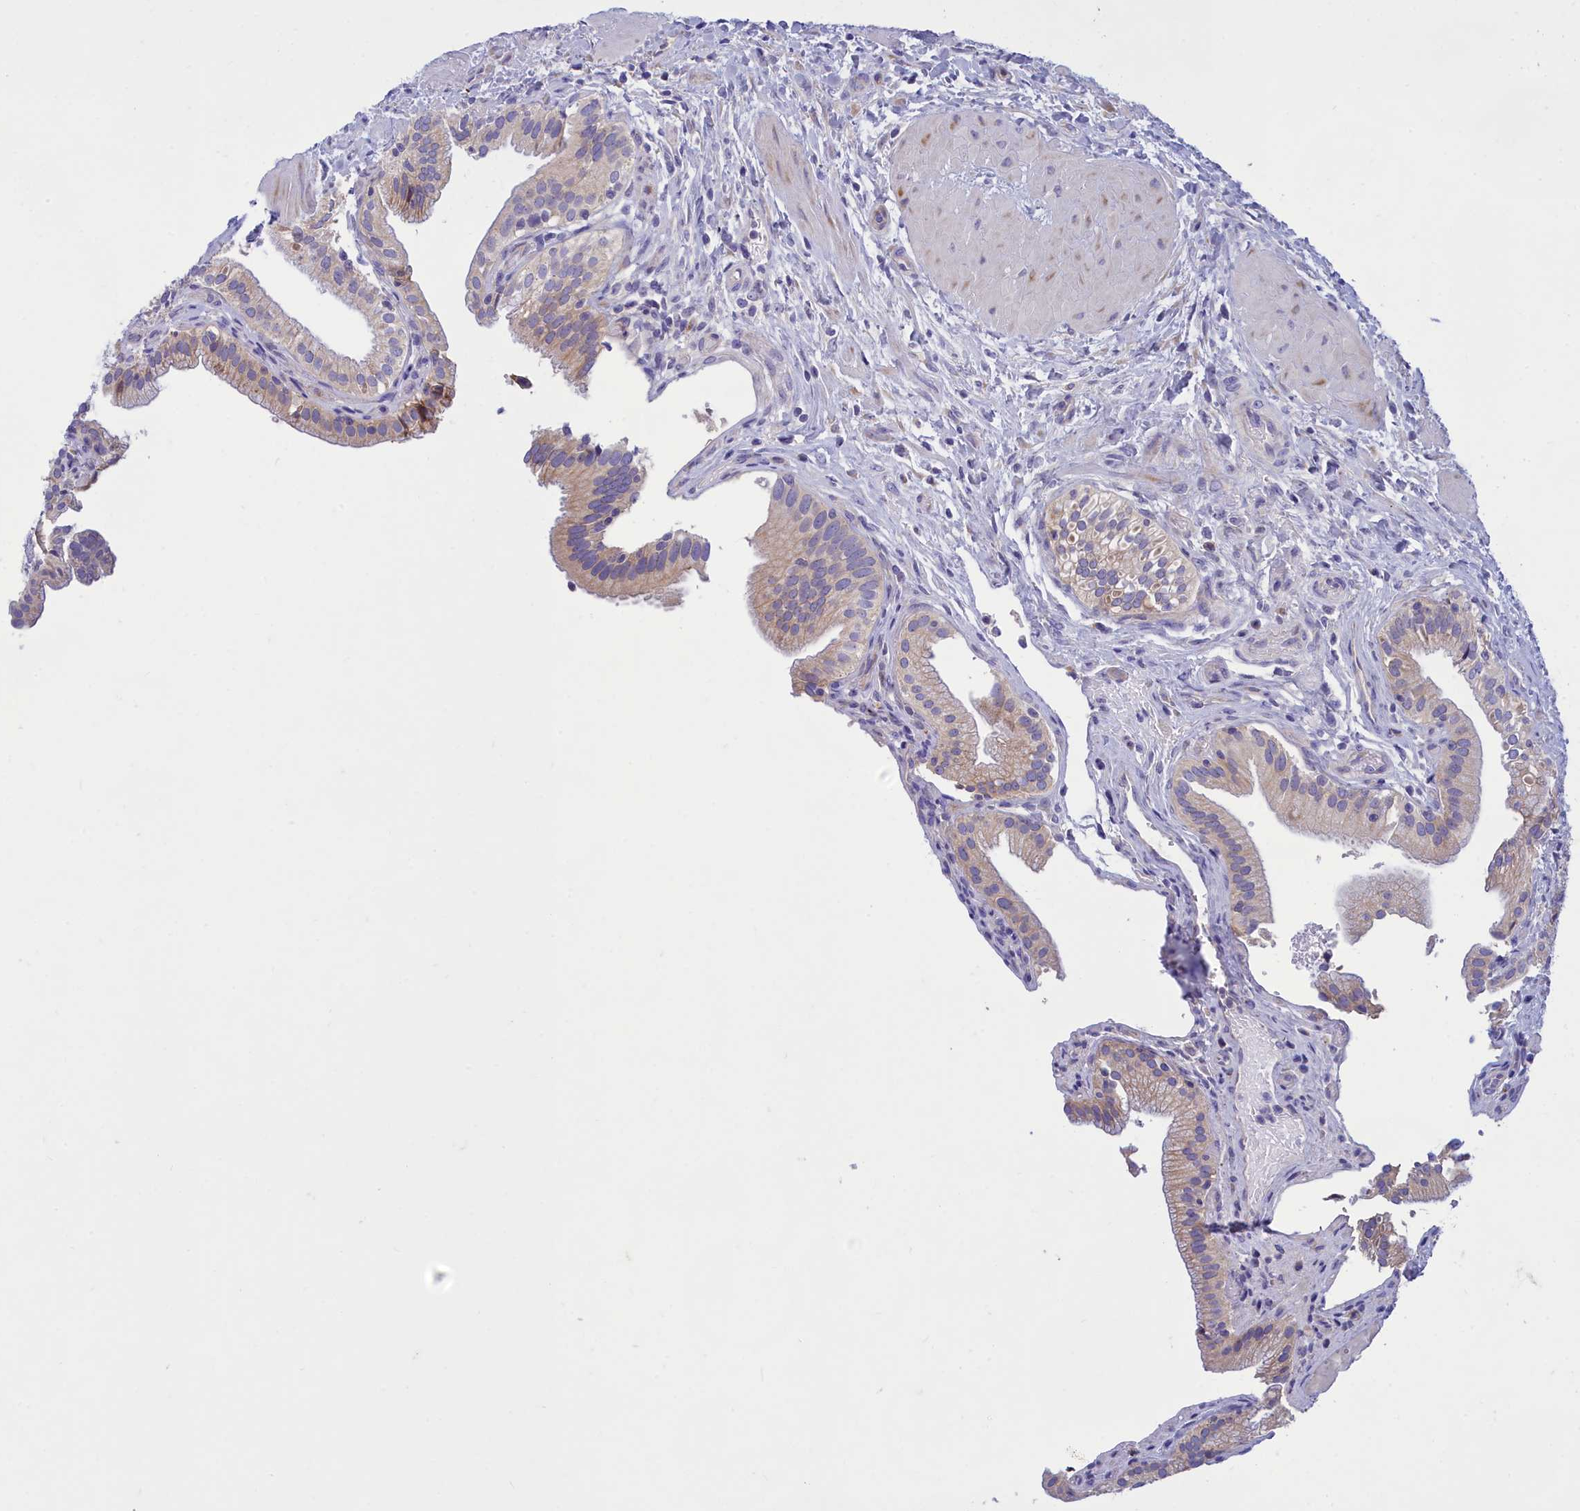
{"staining": {"intensity": "moderate", "quantity": "<25%", "location": "cytoplasmic/membranous"}, "tissue": "gallbladder", "cell_type": "Glandular cells", "image_type": "normal", "snomed": [{"axis": "morphology", "description": "Normal tissue, NOS"}, {"axis": "topography", "description": "Gallbladder"}], "caption": "Immunohistochemistry (IHC) (DAB (3,3'-diaminobenzidine)) staining of normal gallbladder exhibits moderate cytoplasmic/membranous protein positivity in approximately <25% of glandular cells.", "gene": "TMEM30B", "patient": {"sex": "male", "age": 24}}